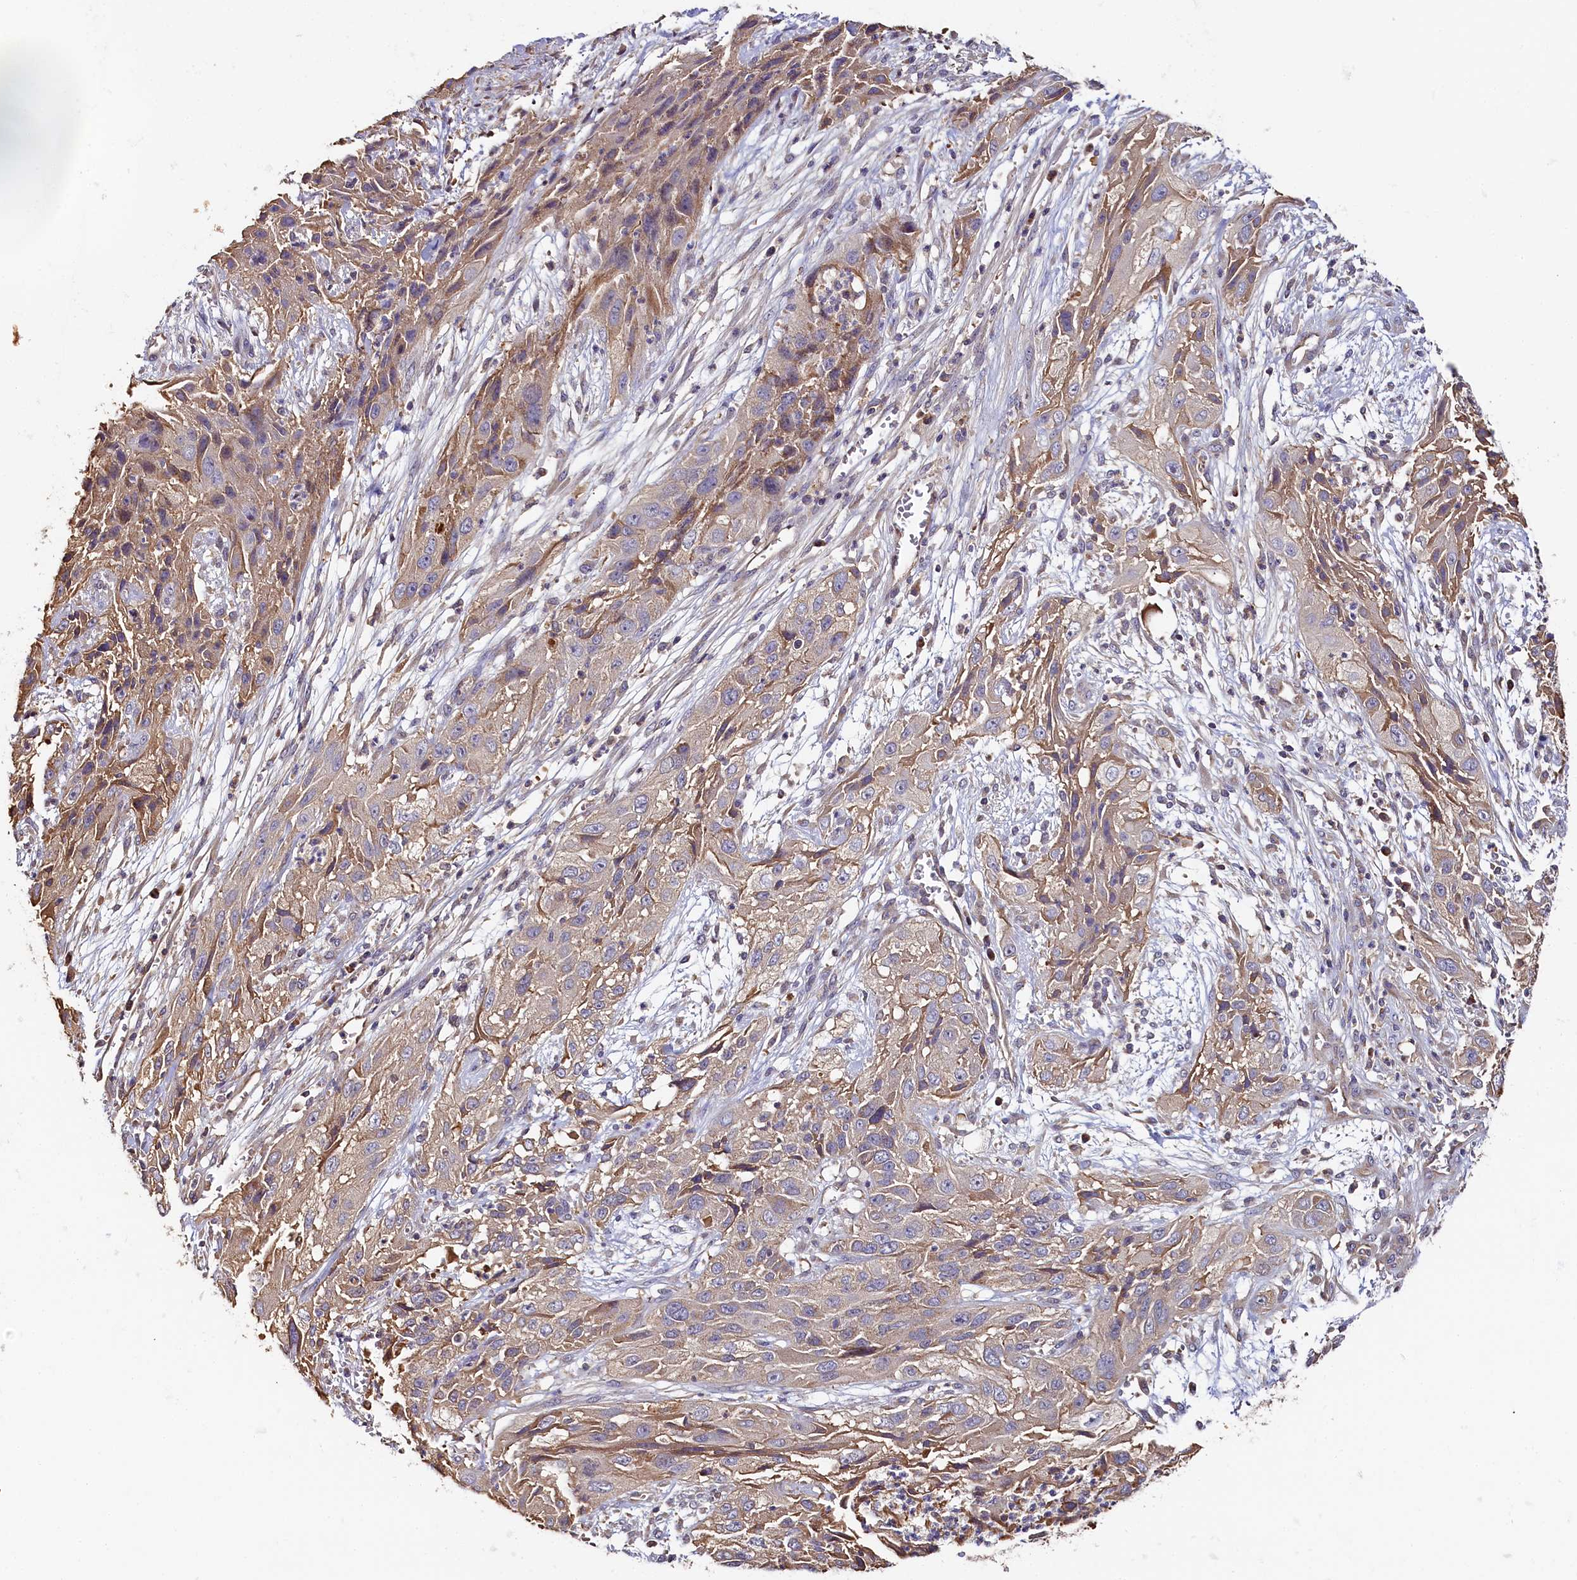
{"staining": {"intensity": "weak", "quantity": "<25%", "location": "cytoplasmic/membranous"}, "tissue": "cervical cancer", "cell_type": "Tumor cells", "image_type": "cancer", "snomed": [{"axis": "morphology", "description": "Squamous cell carcinoma, NOS"}, {"axis": "topography", "description": "Cervix"}], "caption": "A photomicrograph of cervical squamous cell carcinoma stained for a protein displays no brown staining in tumor cells.", "gene": "KATNB1", "patient": {"sex": "female", "age": 32}}